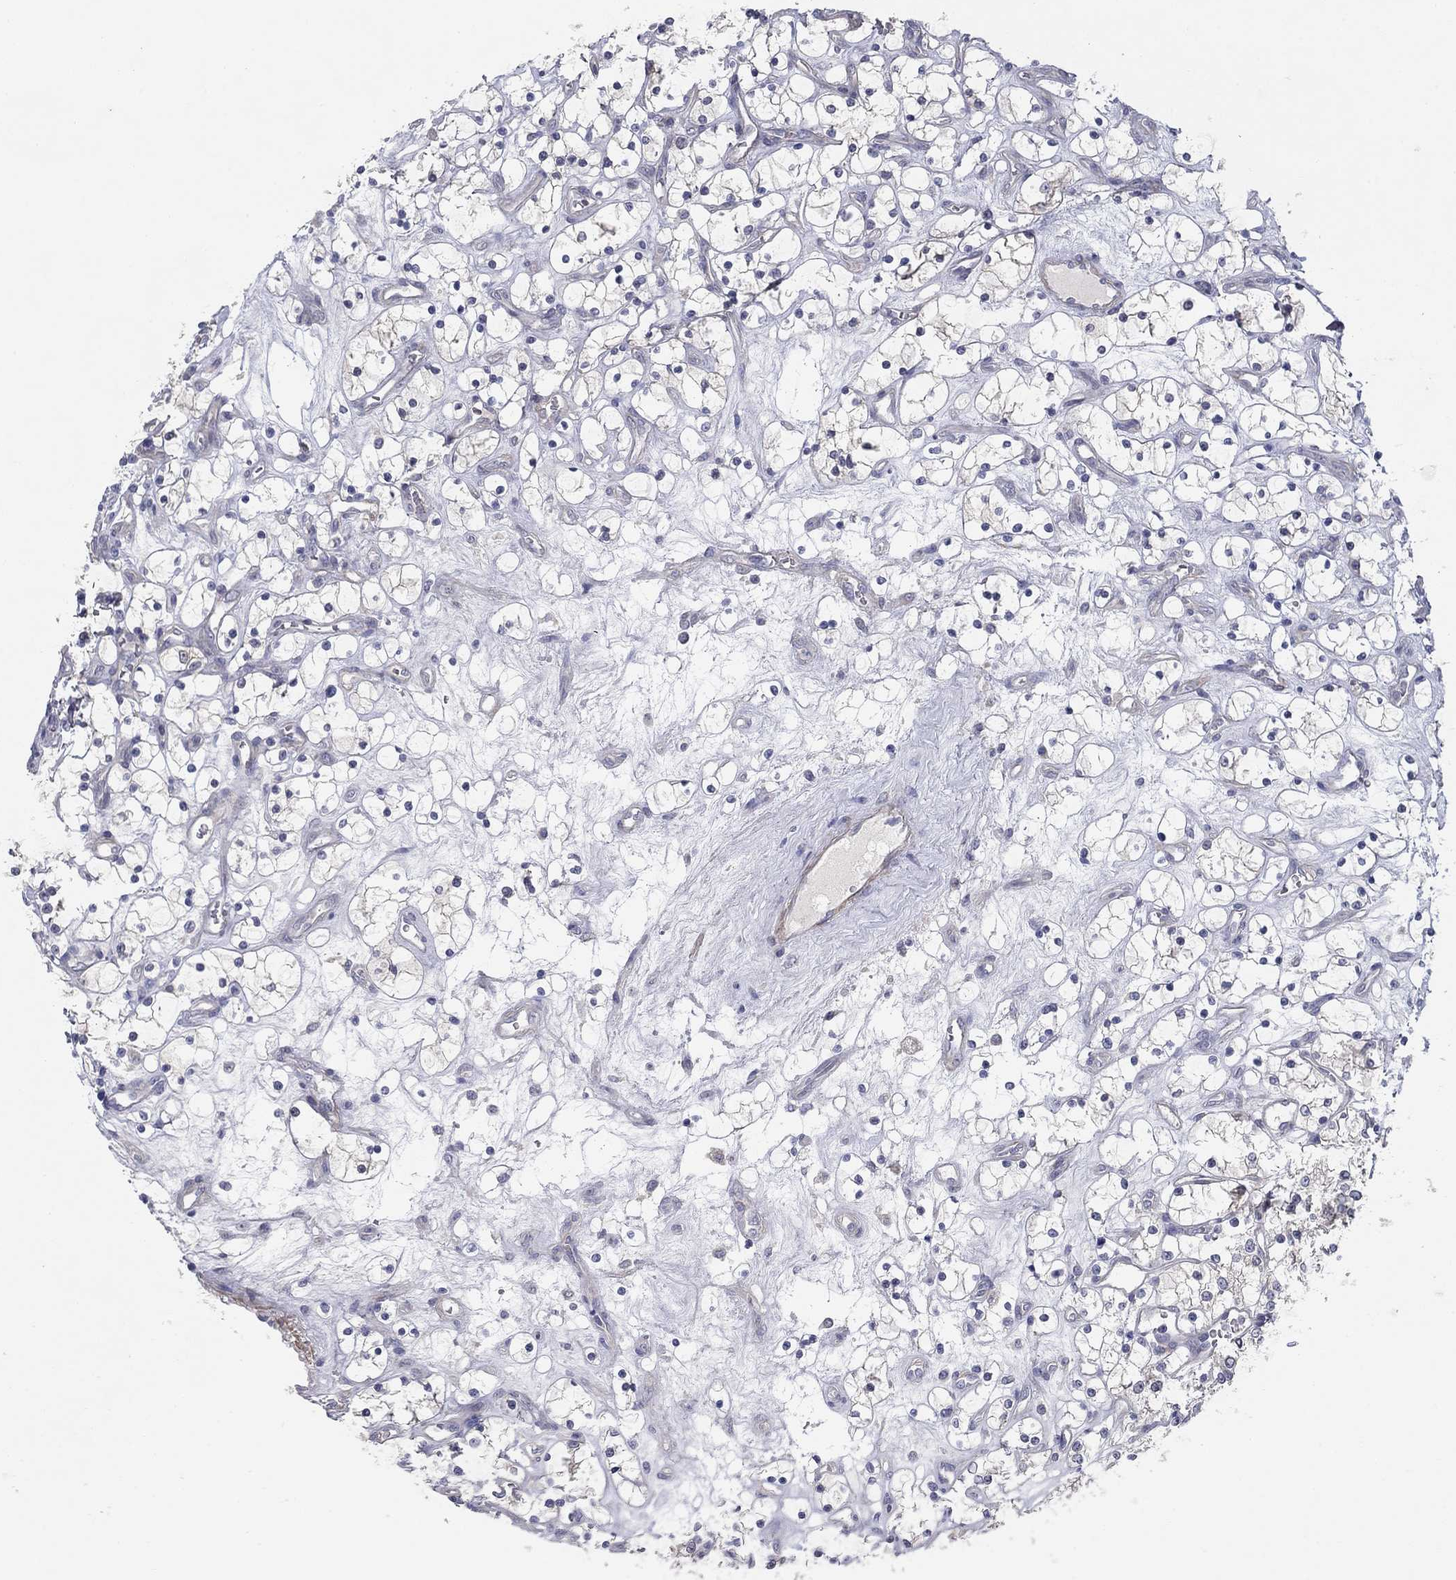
{"staining": {"intensity": "negative", "quantity": "none", "location": "none"}, "tissue": "renal cancer", "cell_type": "Tumor cells", "image_type": "cancer", "snomed": [{"axis": "morphology", "description": "Adenocarcinoma, NOS"}, {"axis": "topography", "description": "Kidney"}], "caption": "Adenocarcinoma (renal) was stained to show a protein in brown. There is no significant positivity in tumor cells.", "gene": "GRK7", "patient": {"sex": "female", "age": 69}}